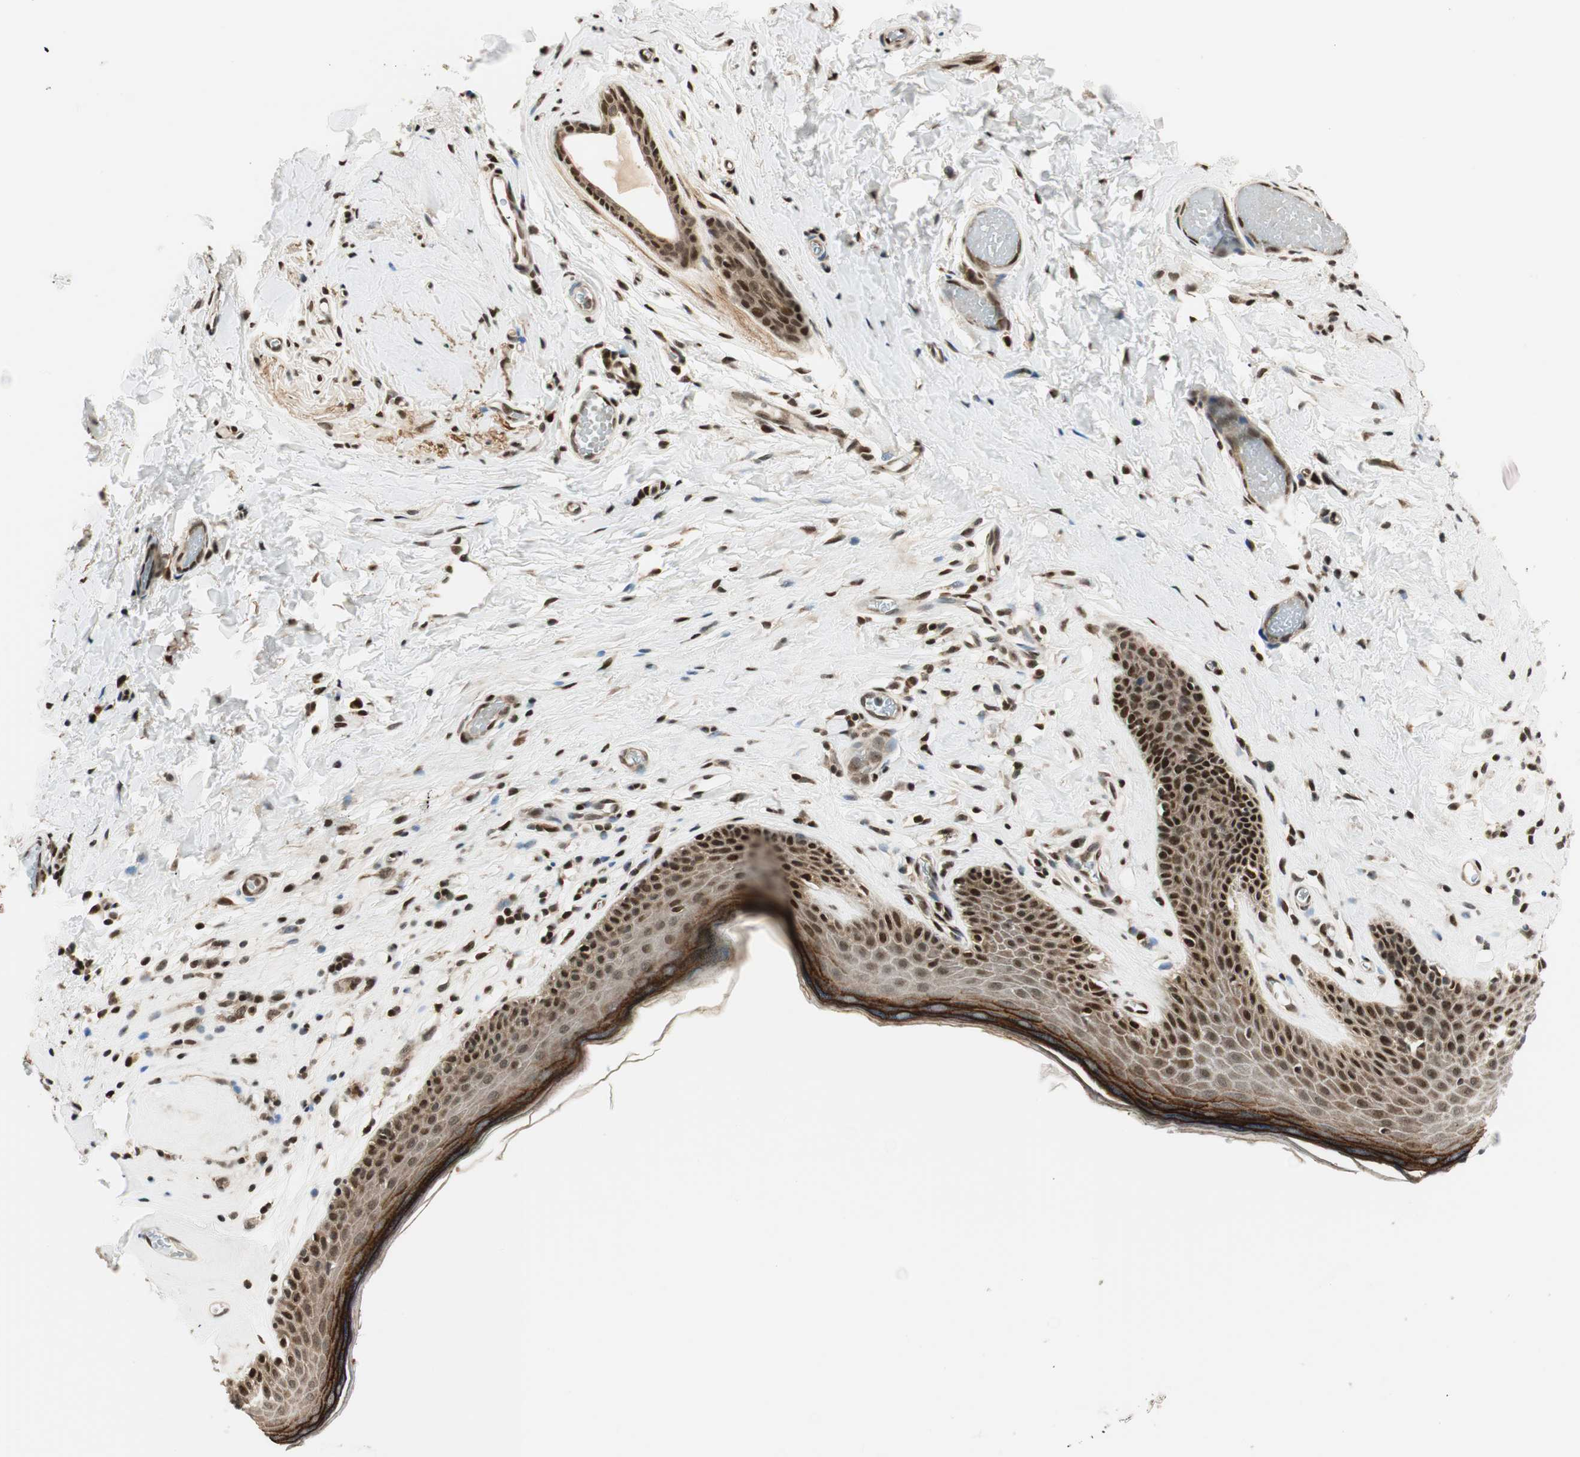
{"staining": {"intensity": "strong", "quantity": ">75%", "location": "cytoplasmic/membranous,nuclear"}, "tissue": "skin", "cell_type": "Epidermal cells", "image_type": "normal", "snomed": [{"axis": "morphology", "description": "Normal tissue, NOS"}, {"axis": "morphology", "description": "Inflammation, NOS"}, {"axis": "topography", "description": "Vulva"}], "caption": "Brown immunohistochemical staining in unremarkable skin demonstrates strong cytoplasmic/membranous,nuclear positivity in about >75% of epidermal cells.", "gene": "RING1", "patient": {"sex": "female", "age": 84}}